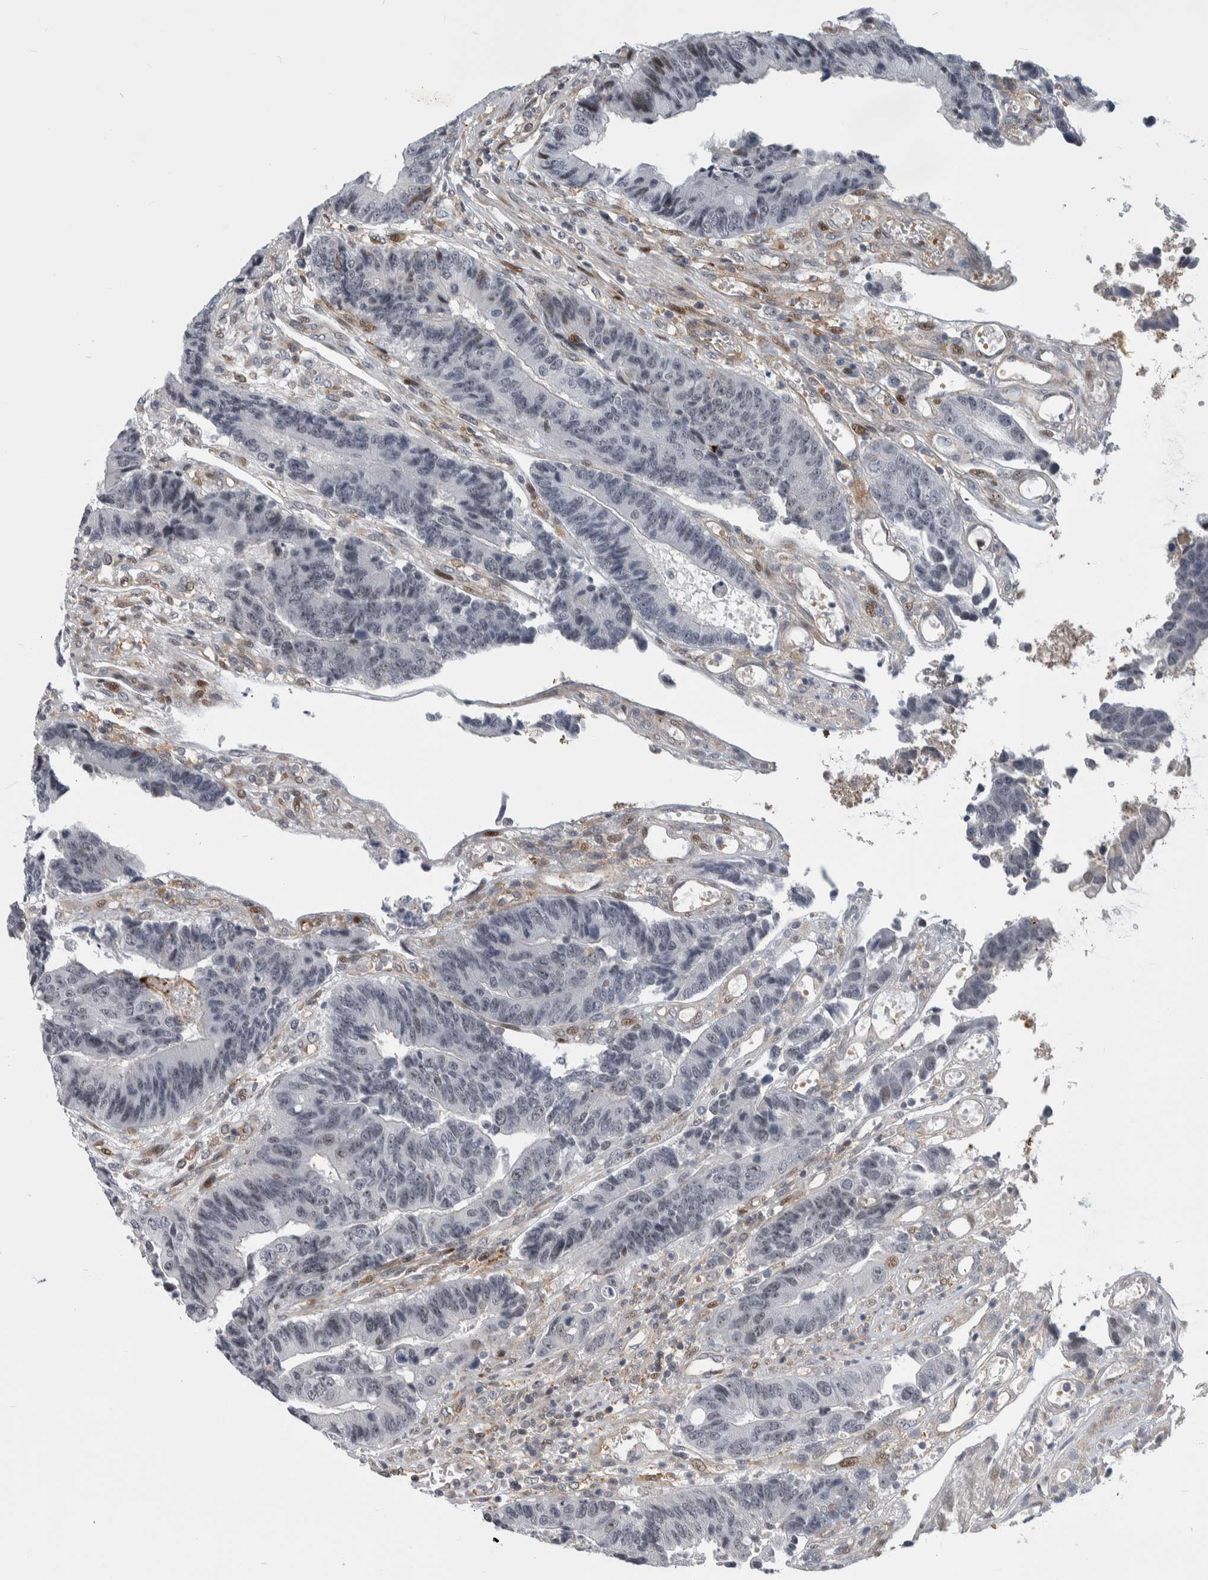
{"staining": {"intensity": "negative", "quantity": "none", "location": "none"}, "tissue": "colorectal cancer", "cell_type": "Tumor cells", "image_type": "cancer", "snomed": [{"axis": "morphology", "description": "Adenocarcinoma, NOS"}, {"axis": "topography", "description": "Rectum"}], "caption": "Colorectal cancer (adenocarcinoma) stained for a protein using IHC displays no staining tumor cells.", "gene": "MSL1", "patient": {"sex": "male", "age": 84}}